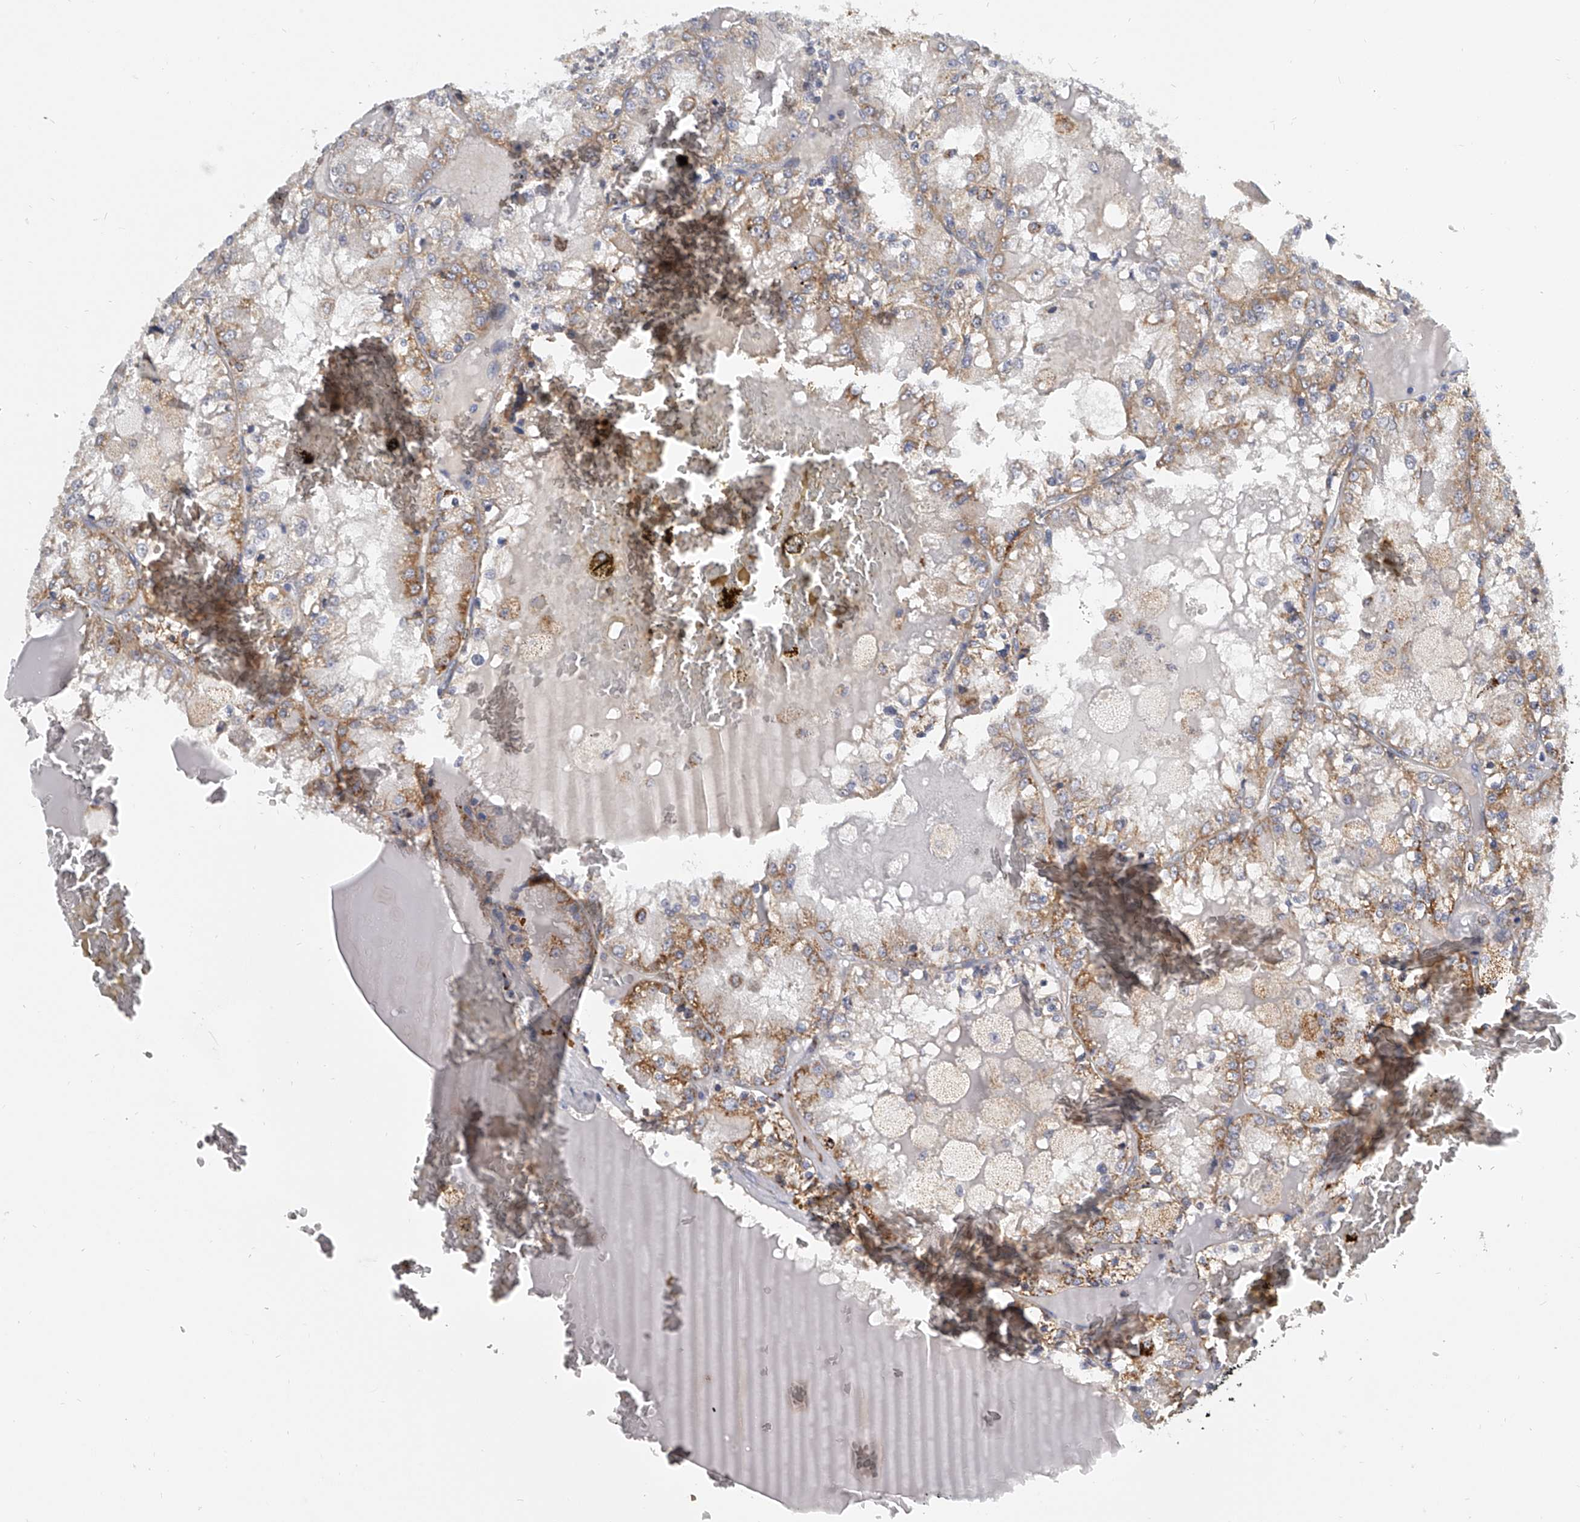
{"staining": {"intensity": "moderate", "quantity": "<25%", "location": "cytoplasmic/membranous"}, "tissue": "renal cancer", "cell_type": "Tumor cells", "image_type": "cancer", "snomed": [{"axis": "morphology", "description": "Adenocarcinoma, NOS"}, {"axis": "topography", "description": "Kidney"}], "caption": "Renal cancer (adenocarcinoma) stained for a protein (brown) exhibits moderate cytoplasmic/membranous positive positivity in approximately <25% of tumor cells.", "gene": "KLHL7", "patient": {"sex": "female", "age": 56}}